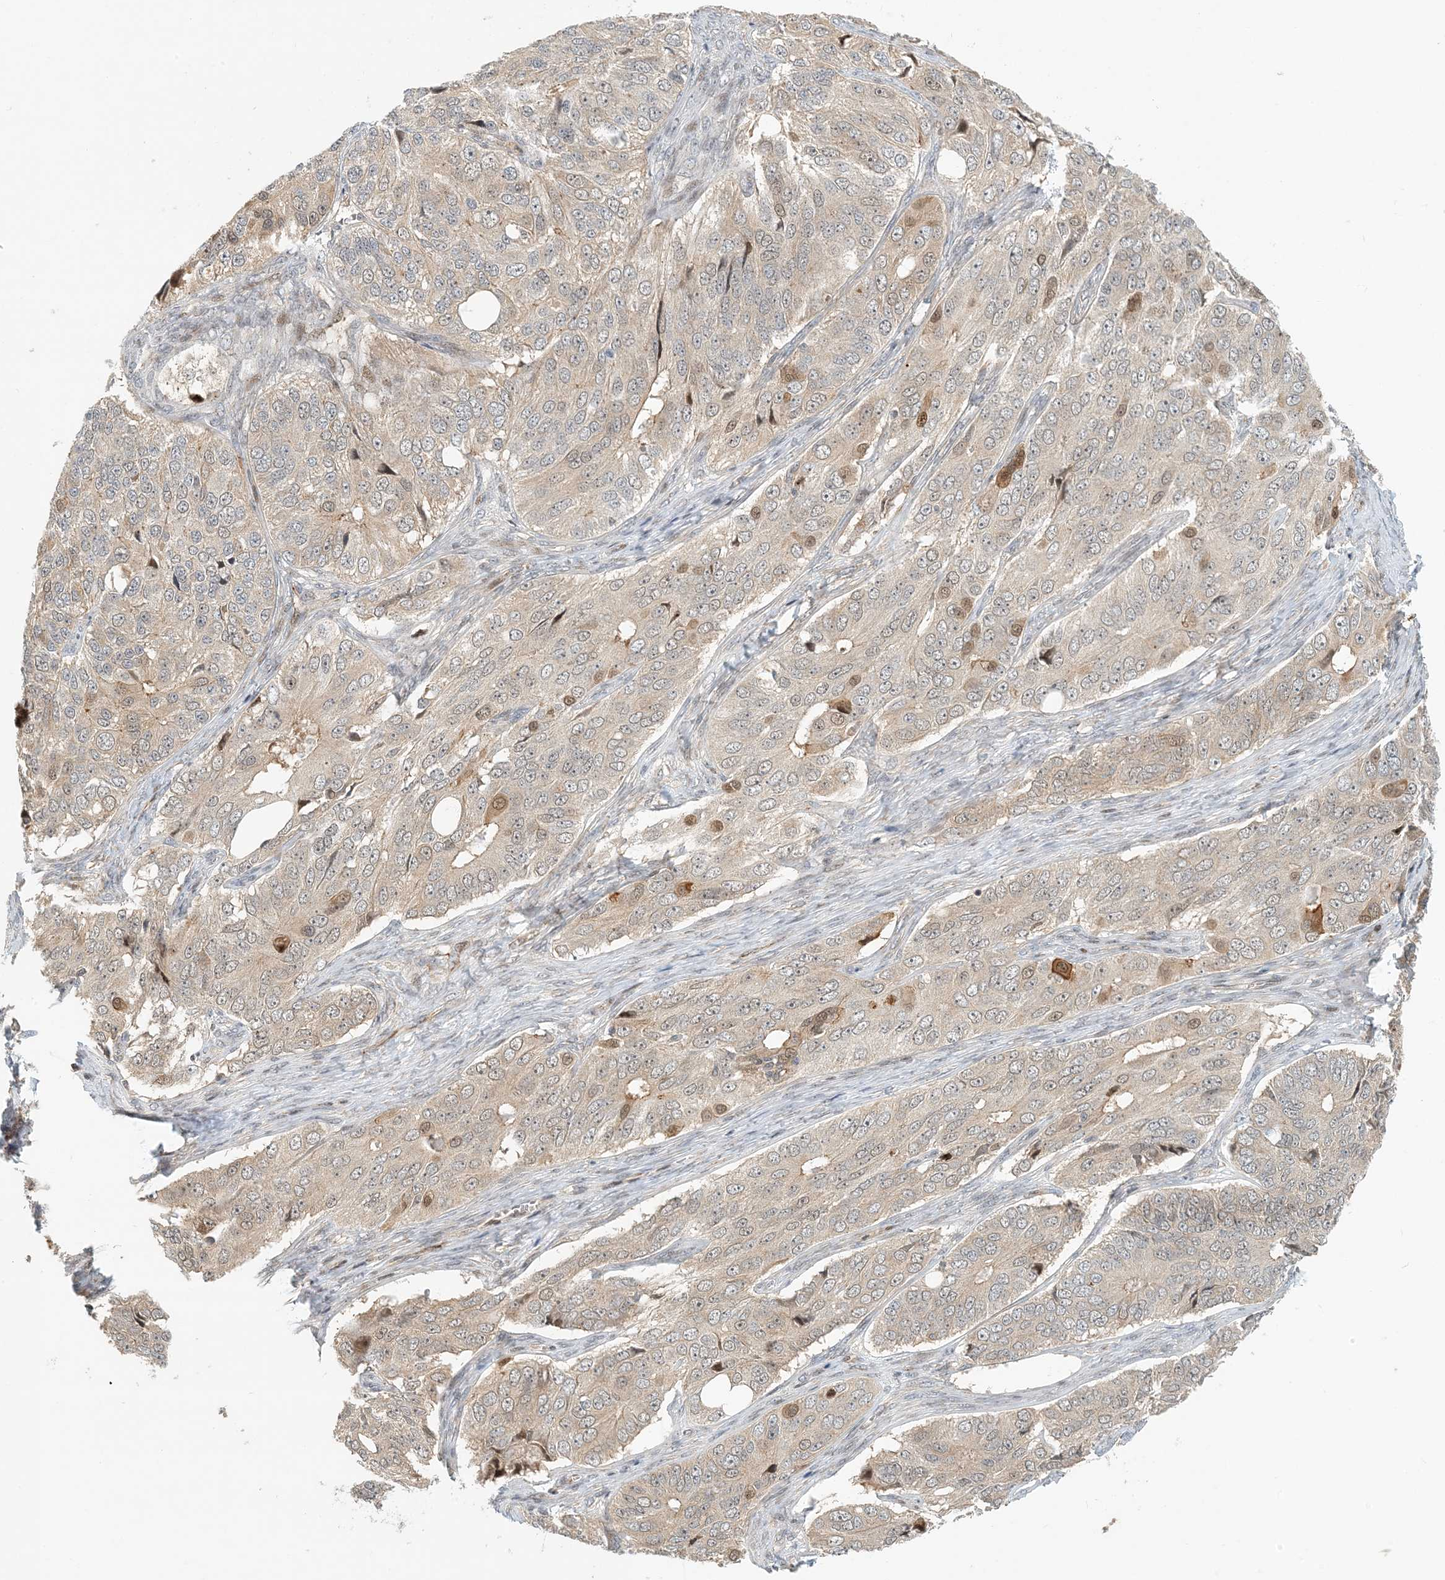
{"staining": {"intensity": "moderate", "quantity": "<25%", "location": "cytoplasmic/membranous,nuclear"}, "tissue": "ovarian cancer", "cell_type": "Tumor cells", "image_type": "cancer", "snomed": [{"axis": "morphology", "description": "Carcinoma, endometroid"}, {"axis": "topography", "description": "Ovary"}], "caption": "Immunohistochemical staining of human endometroid carcinoma (ovarian) demonstrates low levels of moderate cytoplasmic/membranous and nuclear positivity in approximately <25% of tumor cells.", "gene": "MAPKBP1", "patient": {"sex": "female", "age": 51}}